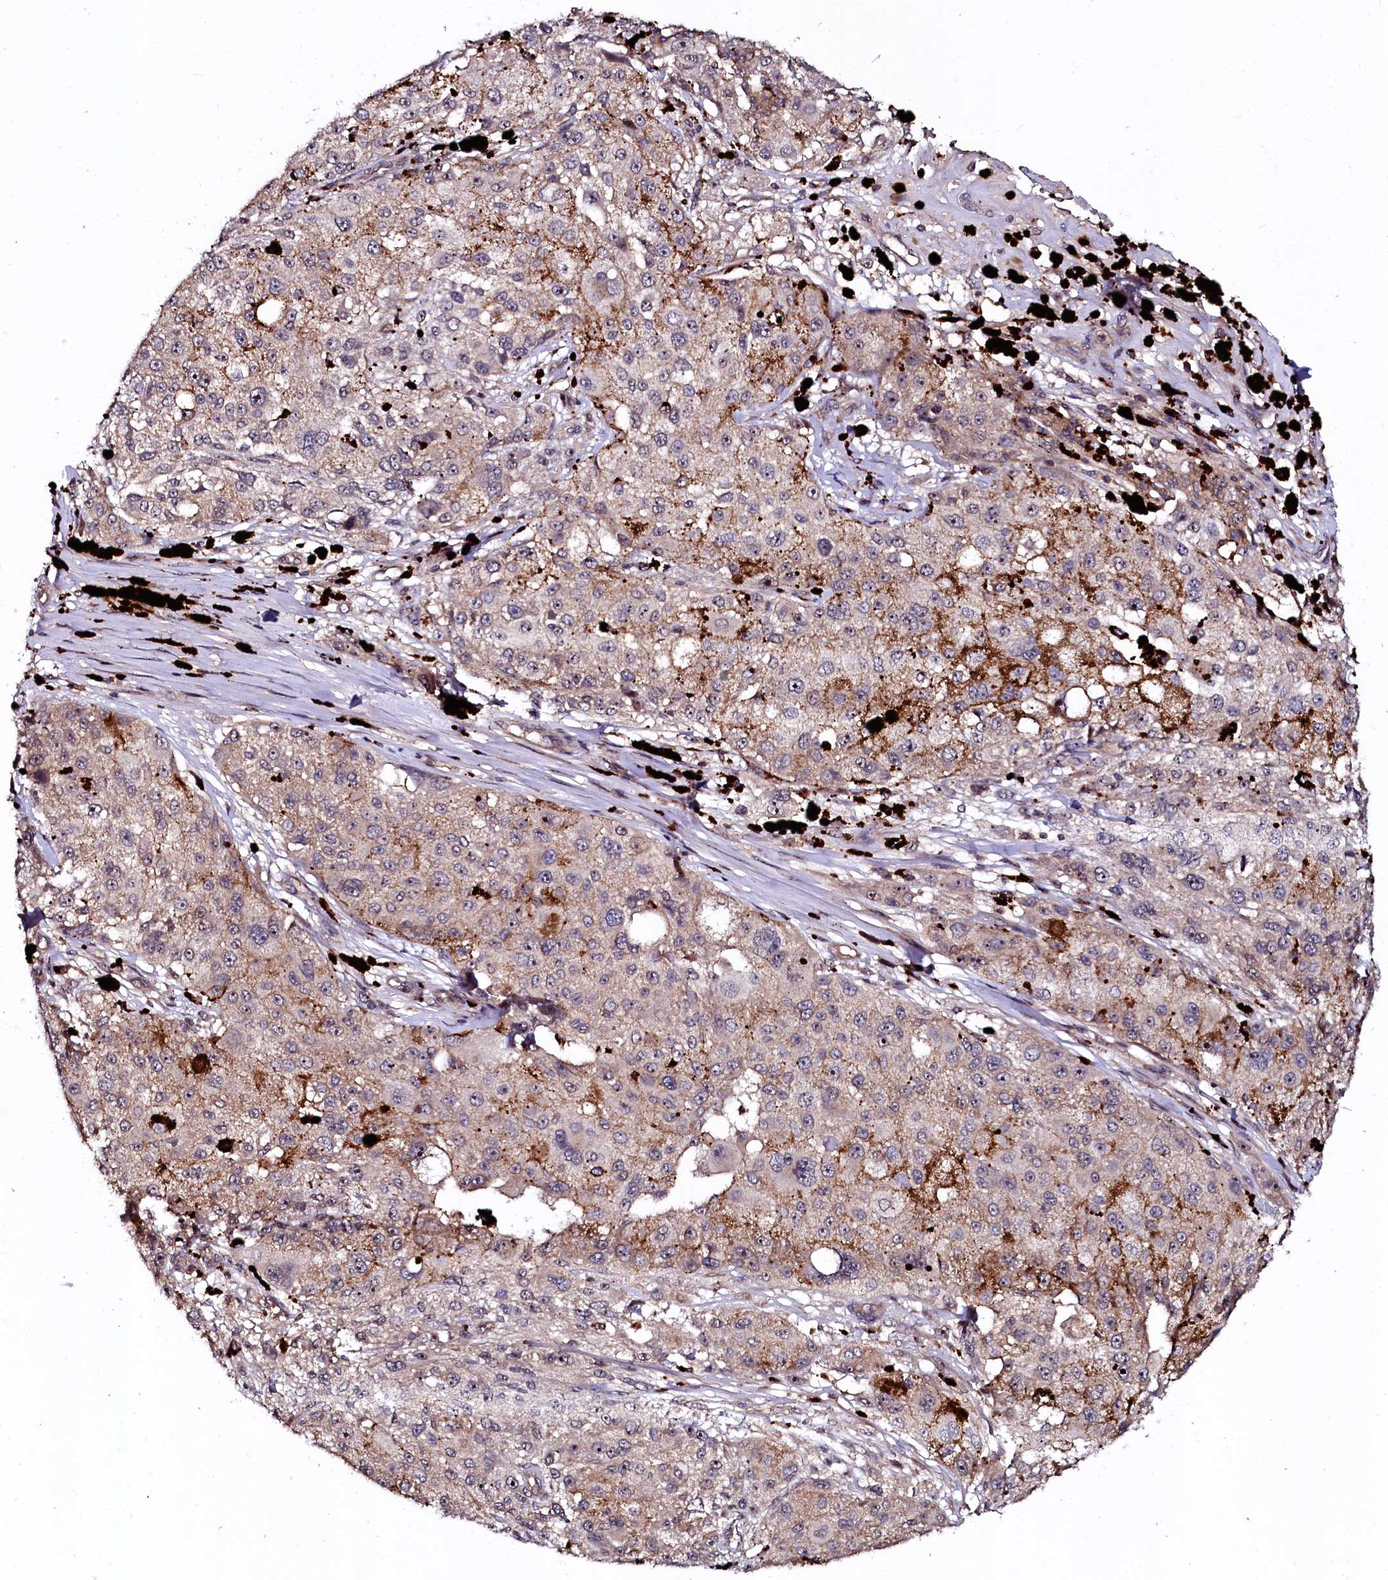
{"staining": {"intensity": "moderate", "quantity": "<25%", "location": "cytoplasmic/membranous"}, "tissue": "melanoma", "cell_type": "Tumor cells", "image_type": "cancer", "snomed": [{"axis": "morphology", "description": "Necrosis, NOS"}, {"axis": "morphology", "description": "Malignant melanoma, NOS"}, {"axis": "topography", "description": "Skin"}], "caption": "Protein staining displays moderate cytoplasmic/membranous staining in approximately <25% of tumor cells in melanoma. Immunohistochemistry stains the protein of interest in brown and the nuclei are stained blue.", "gene": "N4BP1", "patient": {"sex": "female", "age": 87}}